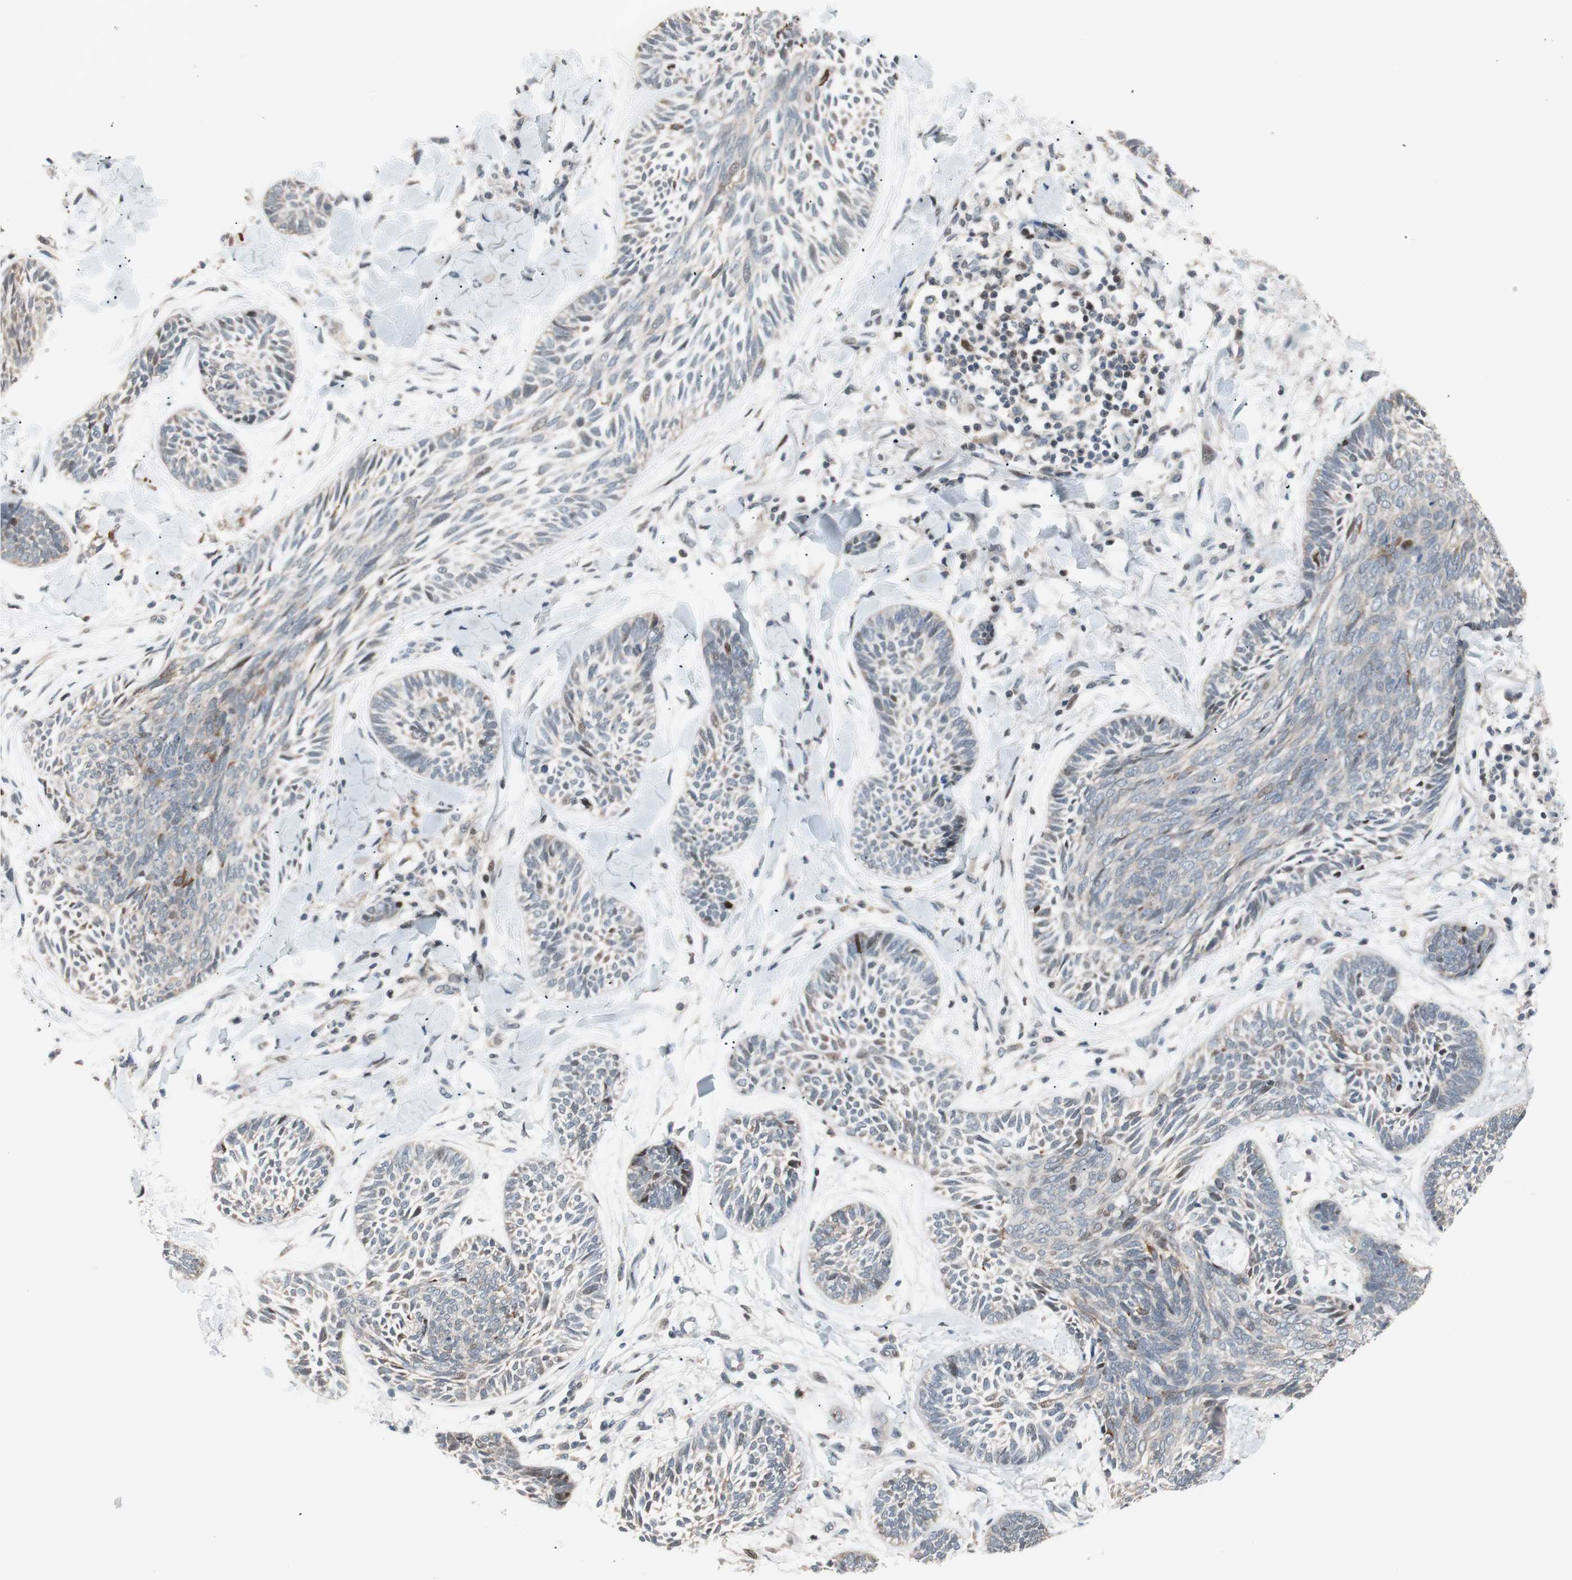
{"staining": {"intensity": "weak", "quantity": "<25%", "location": "cytoplasmic/membranous"}, "tissue": "skin cancer", "cell_type": "Tumor cells", "image_type": "cancer", "snomed": [{"axis": "morphology", "description": "Papilloma, NOS"}, {"axis": "morphology", "description": "Basal cell carcinoma"}, {"axis": "topography", "description": "Skin"}], "caption": "This micrograph is of skin basal cell carcinoma stained with immunohistochemistry to label a protein in brown with the nuclei are counter-stained blue. There is no positivity in tumor cells.", "gene": "POLH", "patient": {"sex": "male", "age": 87}}